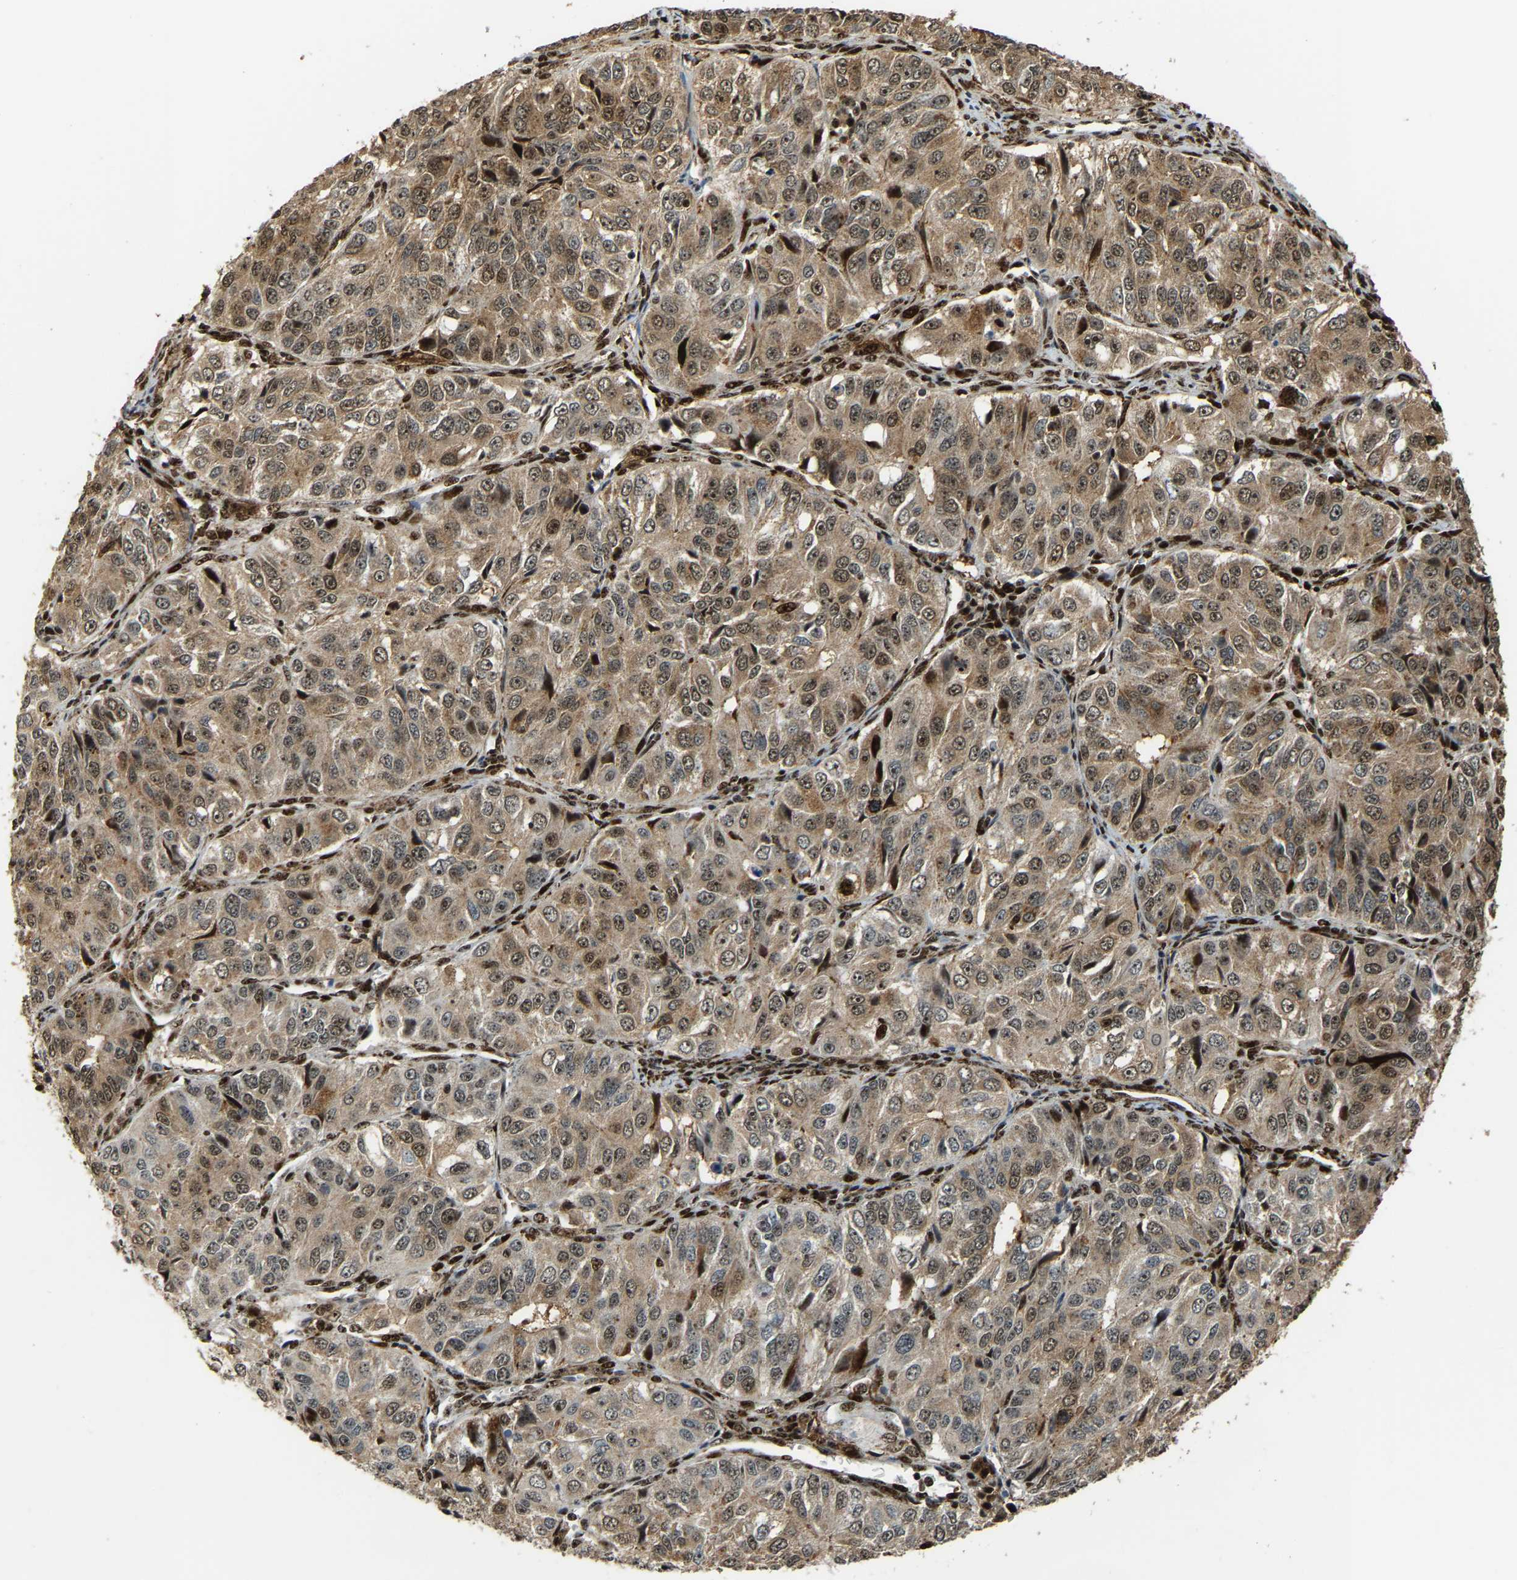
{"staining": {"intensity": "moderate", "quantity": ">75%", "location": "cytoplasmic/membranous,nuclear"}, "tissue": "ovarian cancer", "cell_type": "Tumor cells", "image_type": "cancer", "snomed": [{"axis": "morphology", "description": "Carcinoma, endometroid"}, {"axis": "topography", "description": "Ovary"}], "caption": "Moderate cytoplasmic/membranous and nuclear positivity for a protein is present in about >75% of tumor cells of ovarian endometroid carcinoma using immunohistochemistry.", "gene": "ZNF687", "patient": {"sex": "female", "age": 51}}